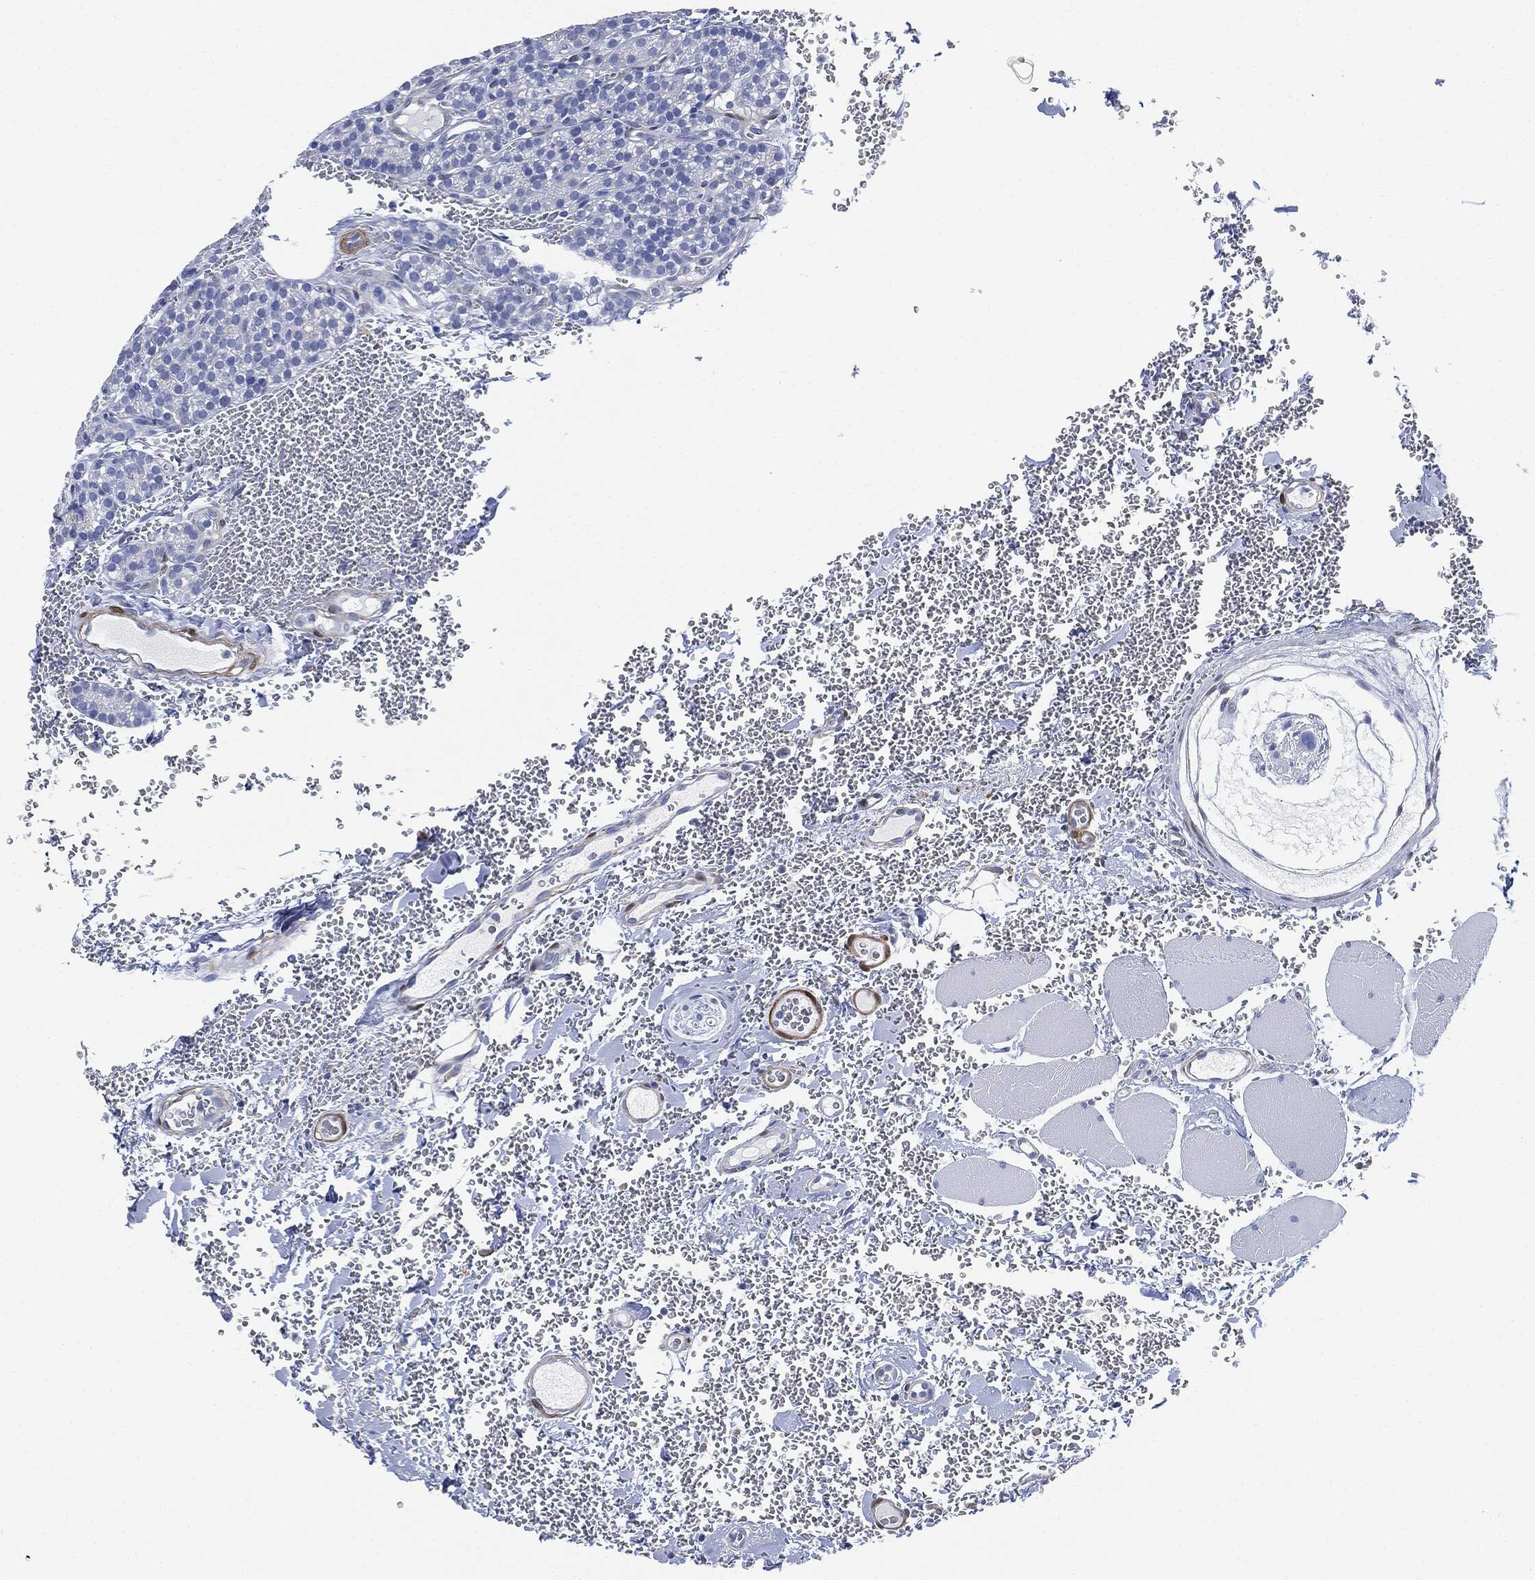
{"staining": {"intensity": "negative", "quantity": "none", "location": "none"}, "tissue": "parathyroid gland", "cell_type": "Glandular cells", "image_type": "normal", "snomed": [{"axis": "morphology", "description": "Normal tissue, NOS"}, {"axis": "topography", "description": "Parathyroid gland"}], "caption": "Immunohistochemistry photomicrograph of benign human parathyroid gland stained for a protein (brown), which exhibits no expression in glandular cells. Nuclei are stained in blue.", "gene": "TAGLN", "patient": {"sex": "female", "age": 67}}